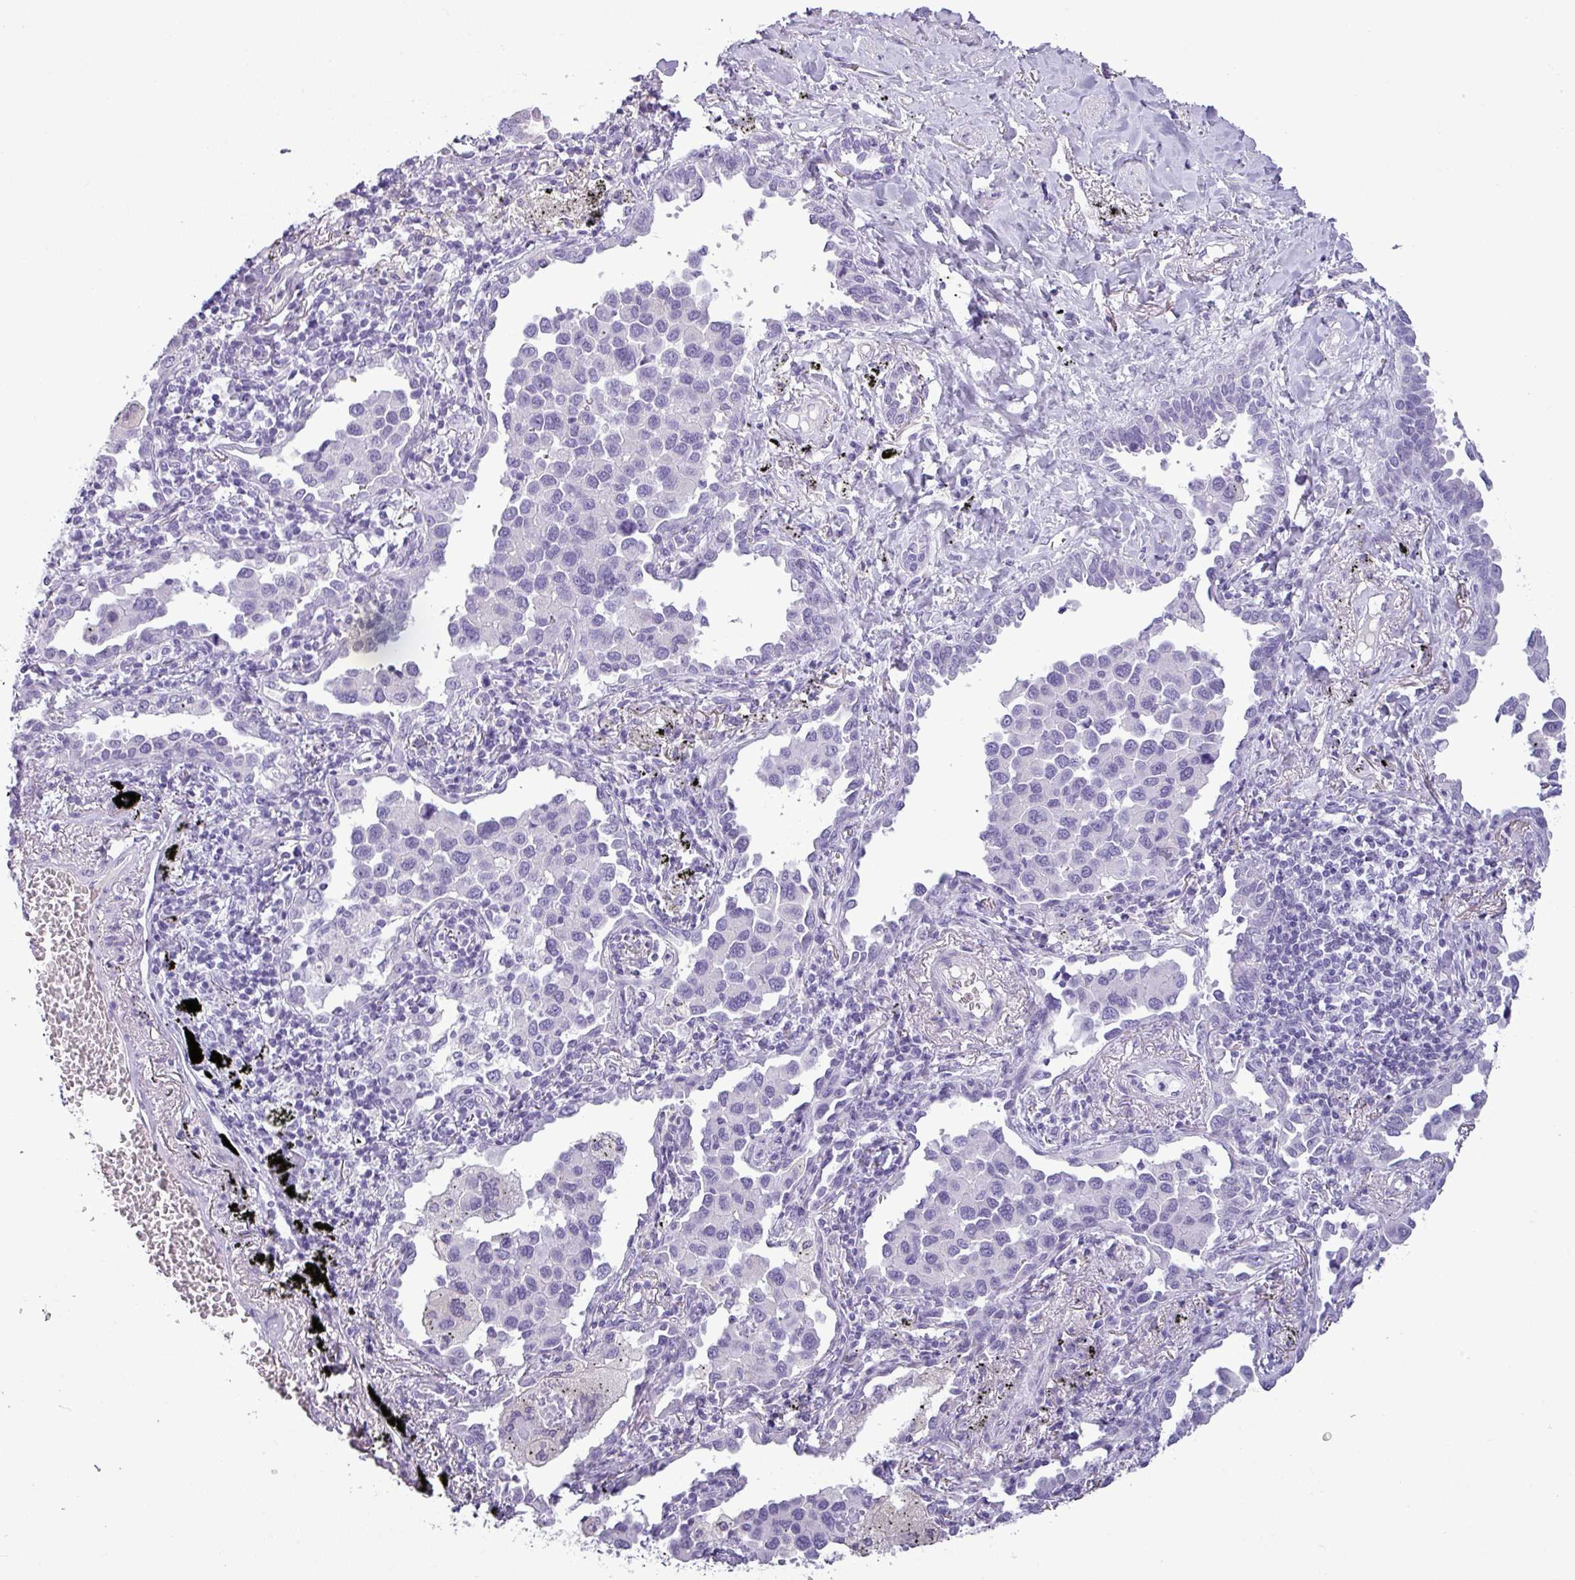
{"staining": {"intensity": "negative", "quantity": "none", "location": "none"}, "tissue": "lung cancer", "cell_type": "Tumor cells", "image_type": "cancer", "snomed": [{"axis": "morphology", "description": "Adenocarcinoma, NOS"}, {"axis": "topography", "description": "Lung"}], "caption": "Protein analysis of lung cancer reveals no significant positivity in tumor cells. (DAB (3,3'-diaminobenzidine) immunohistochemistry, high magnification).", "gene": "CDH16", "patient": {"sex": "male", "age": 67}}